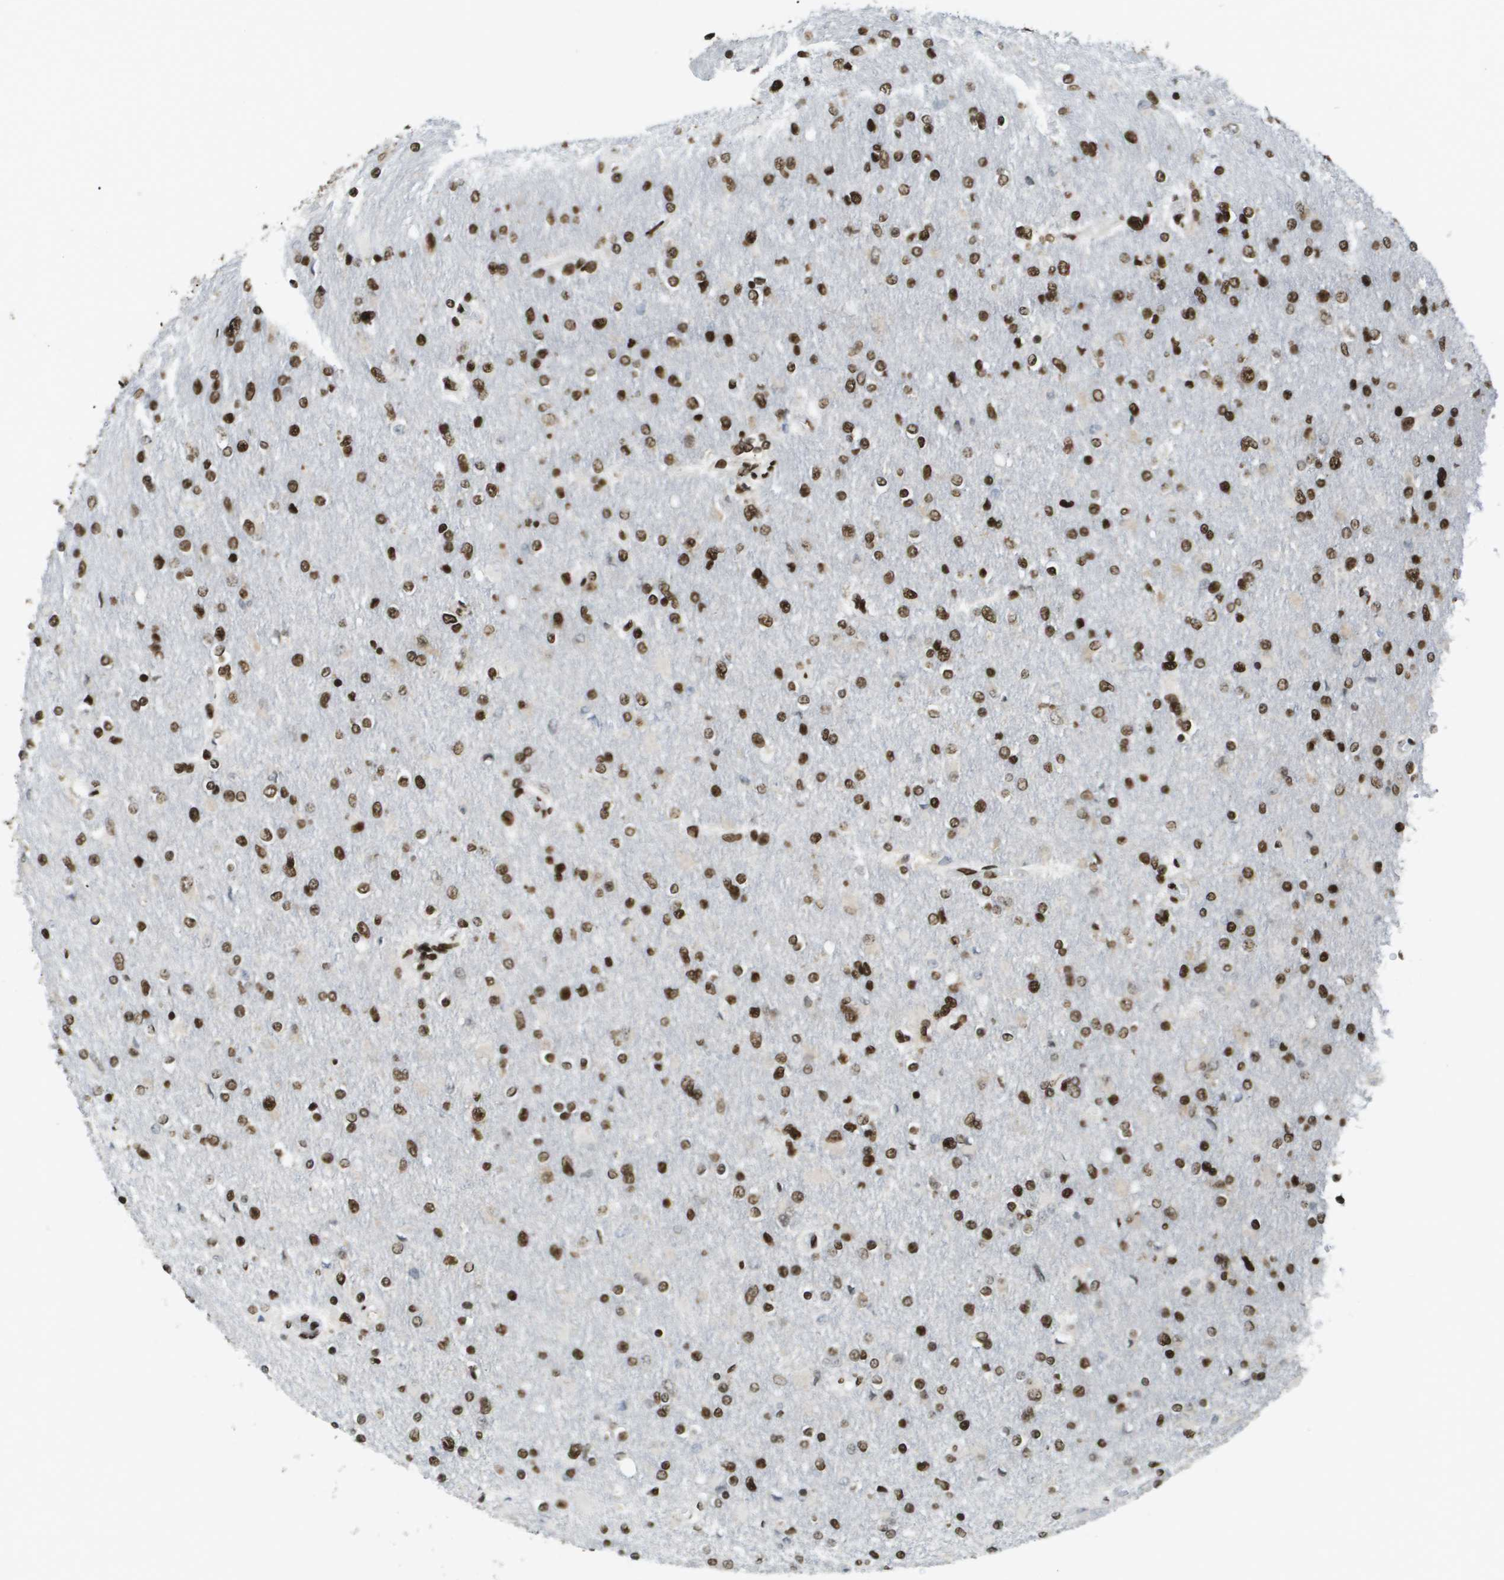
{"staining": {"intensity": "strong", "quantity": ">75%", "location": "nuclear"}, "tissue": "glioma", "cell_type": "Tumor cells", "image_type": "cancer", "snomed": [{"axis": "morphology", "description": "Glioma, malignant, High grade"}, {"axis": "topography", "description": "Cerebral cortex"}], "caption": "An immunohistochemistry histopathology image of tumor tissue is shown. Protein staining in brown highlights strong nuclear positivity in high-grade glioma (malignant) within tumor cells. Ihc stains the protein of interest in brown and the nuclei are stained blue.", "gene": "GLYR1", "patient": {"sex": "female", "age": 36}}